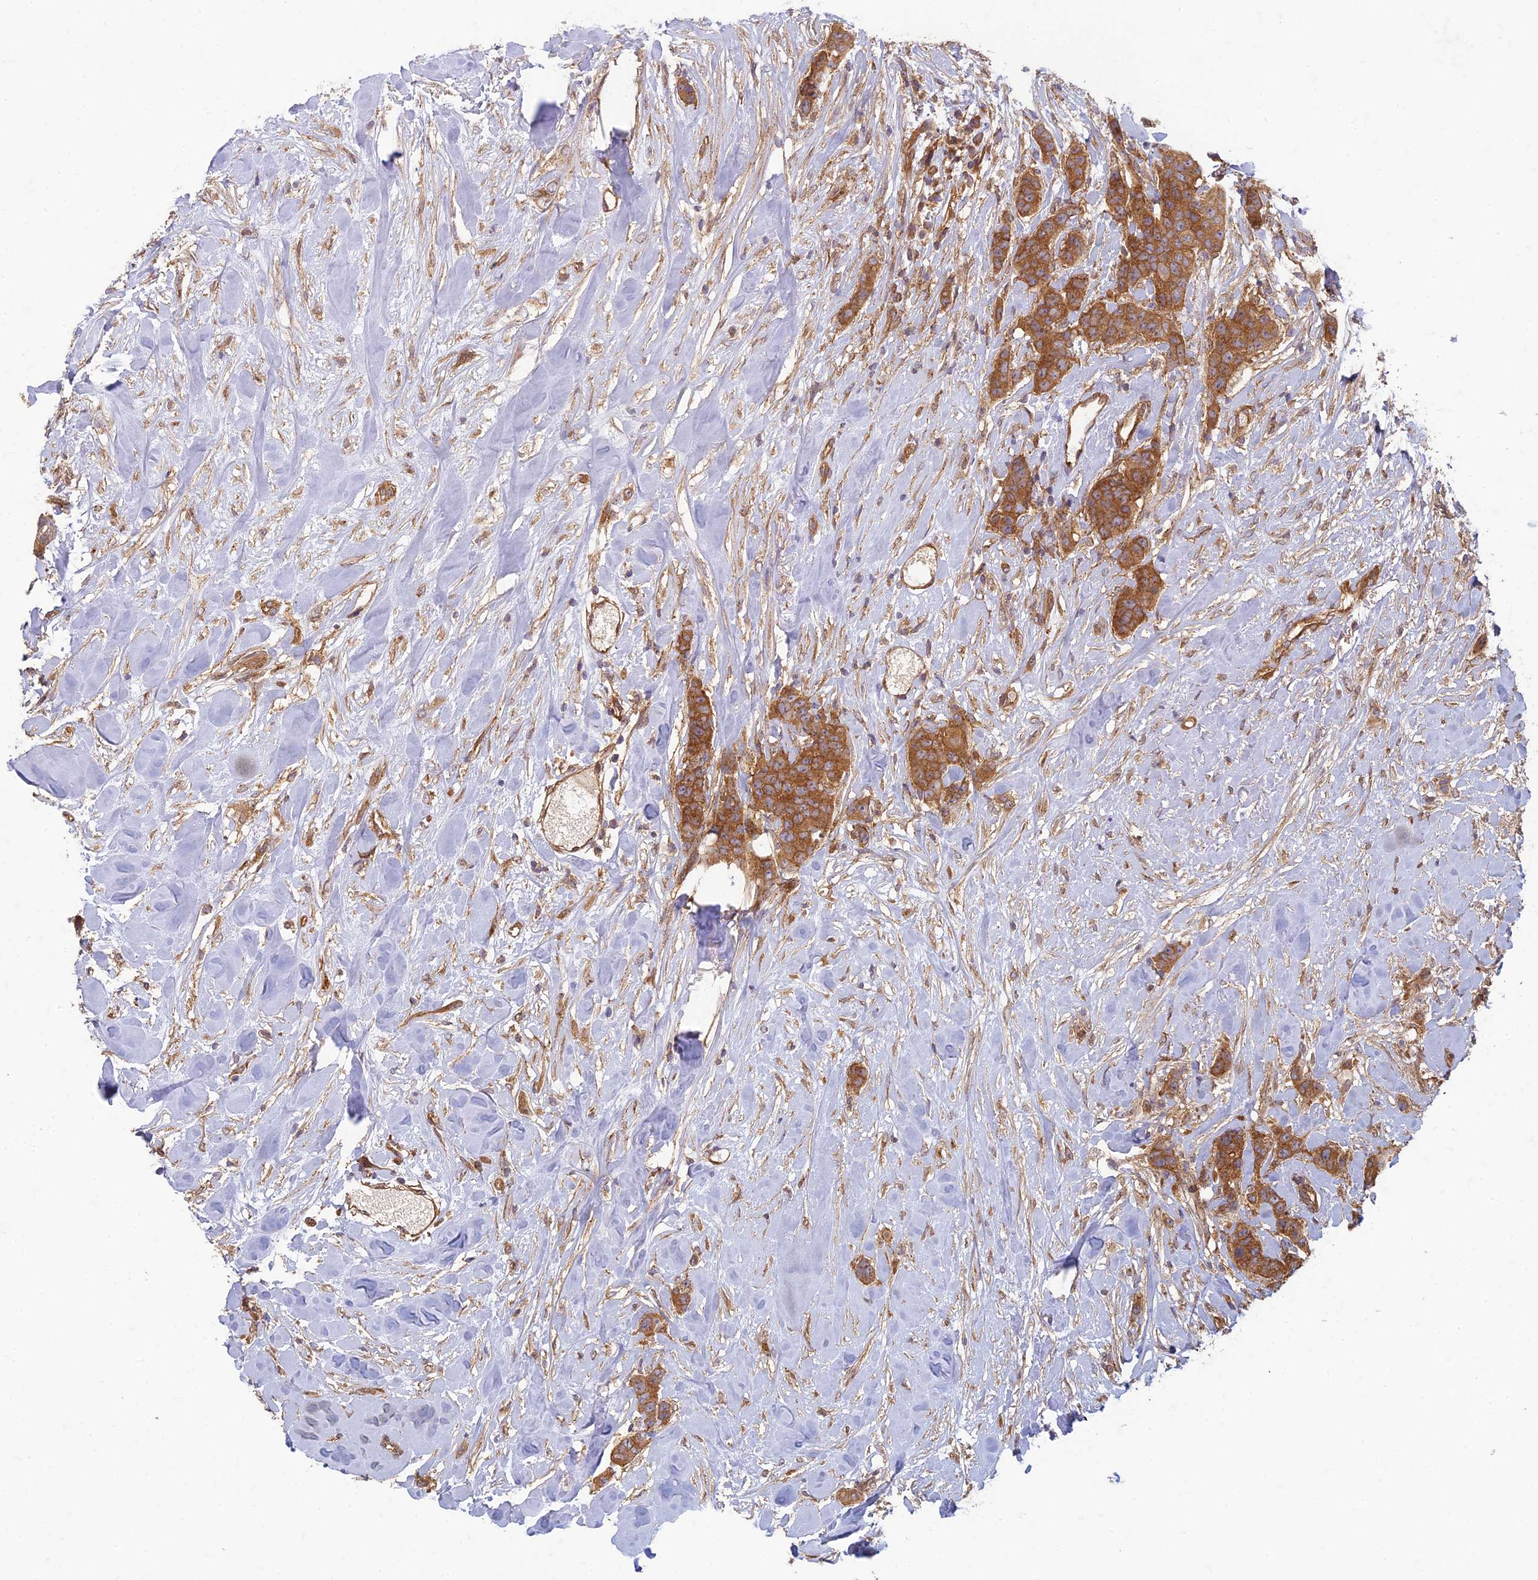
{"staining": {"intensity": "strong", "quantity": ">75%", "location": "cytoplasmic/membranous"}, "tissue": "breast cancer", "cell_type": "Tumor cells", "image_type": "cancer", "snomed": [{"axis": "morphology", "description": "Duct carcinoma"}, {"axis": "topography", "description": "Breast"}], "caption": "Protein expression analysis of breast cancer (invasive ductal carcinoma) demonstrates strong cytoplasmic/membranous expression in about >75% of tumor cells.", "gene": "TCF25", "patient": {"sex": "female", "age": 40}}